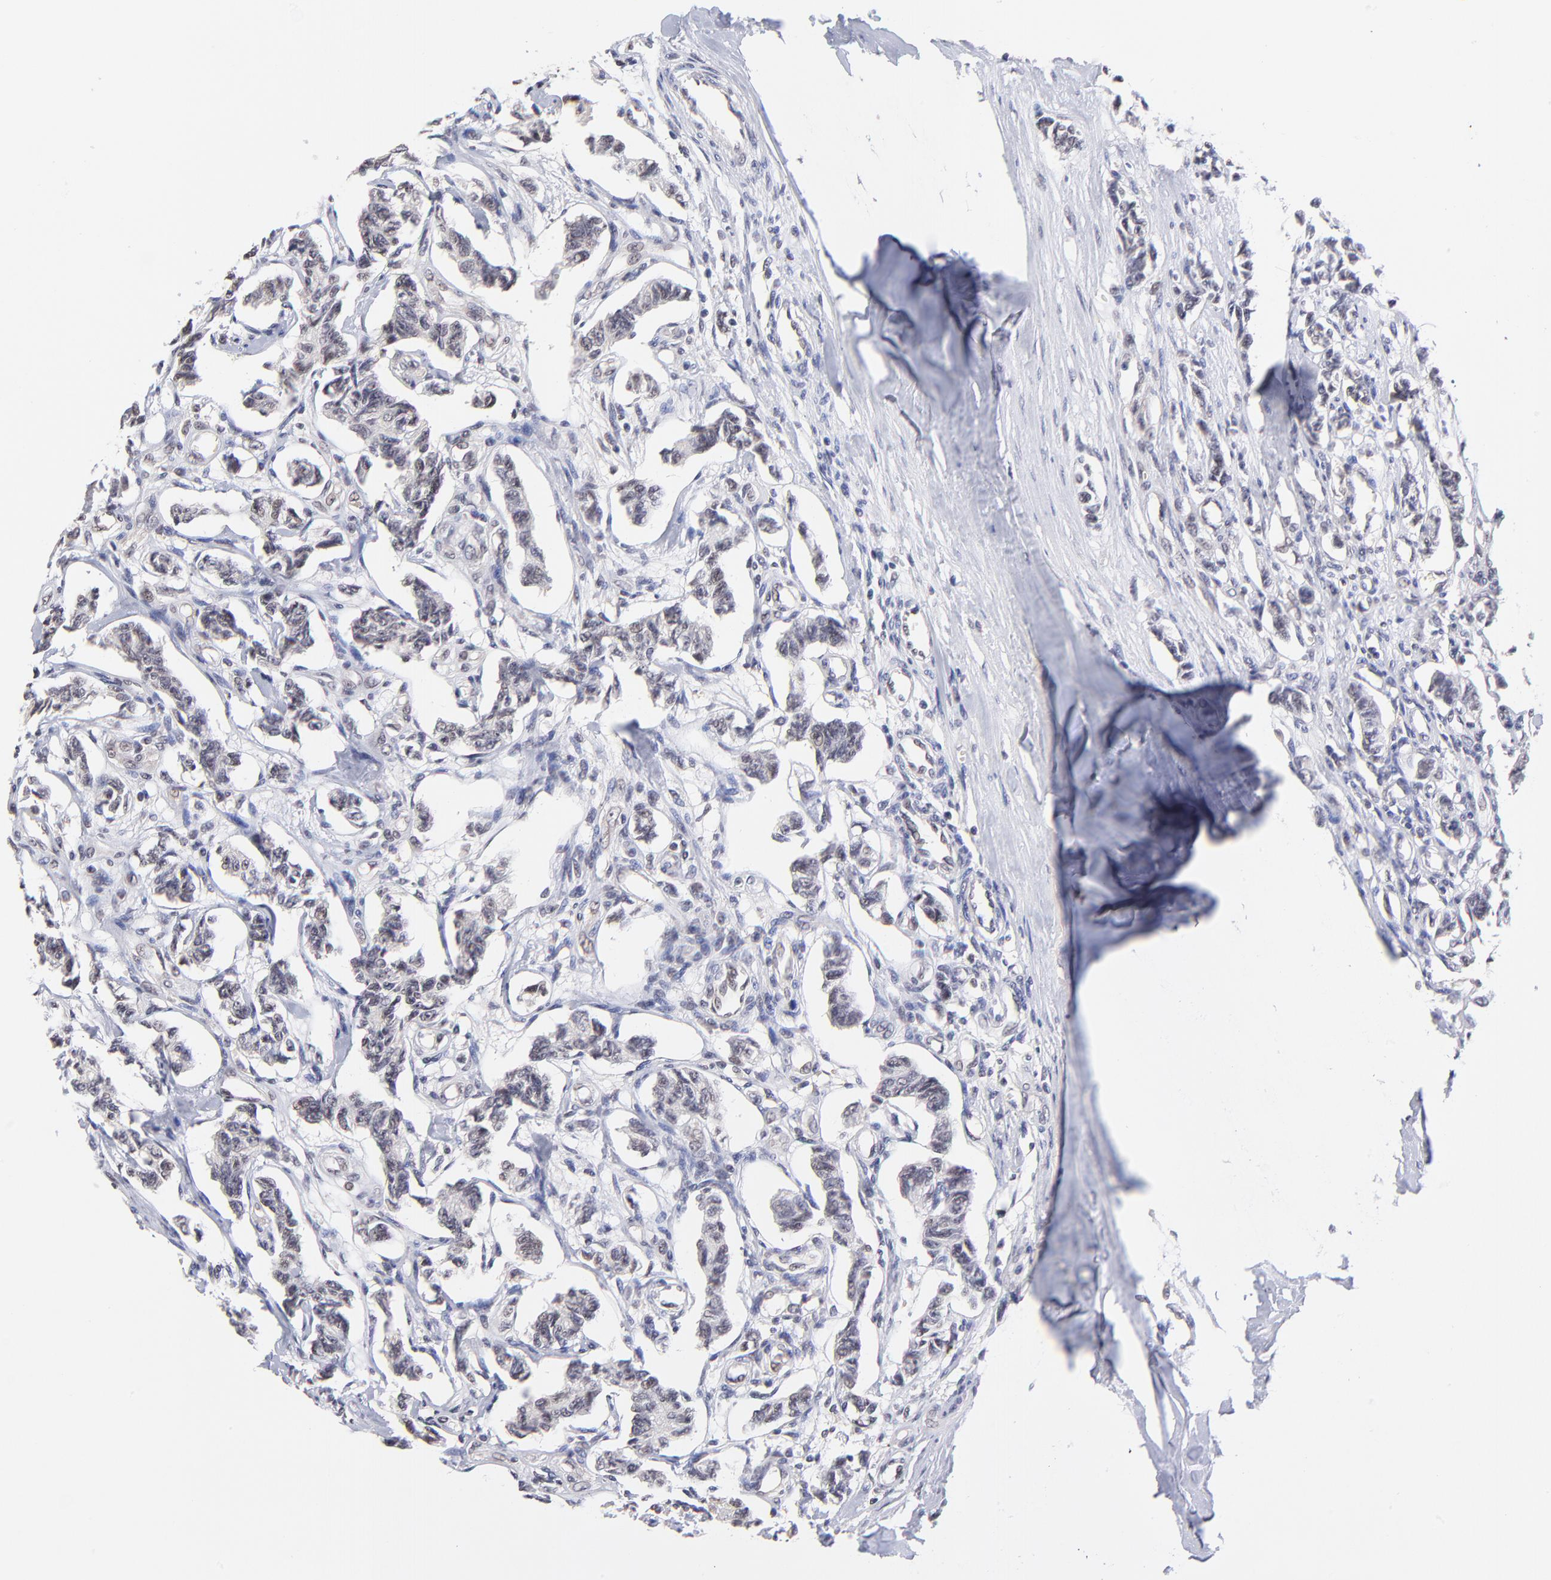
{"staining": {"intensity": "negative", "quantity": "none", "location": "none"}, "tissue": "renal cancer", "cell_type": "Tumor cells", "image_type": "cancer", "snomed": [{"axis": "morphology", "description": "Carcinoid, malignant, NOS"}, {"axis": "topography", "description": "Kidney"}], "caption": "The photomicrograph shows no staining of tumor cells in renal cancer. (Brightfield microscopy of DAB (3,3'-diaminobenzidine) immunohistochemistry at high magnification).", "gene": "UBE2E3", "patient": {"sex": "female", "age": 41}}